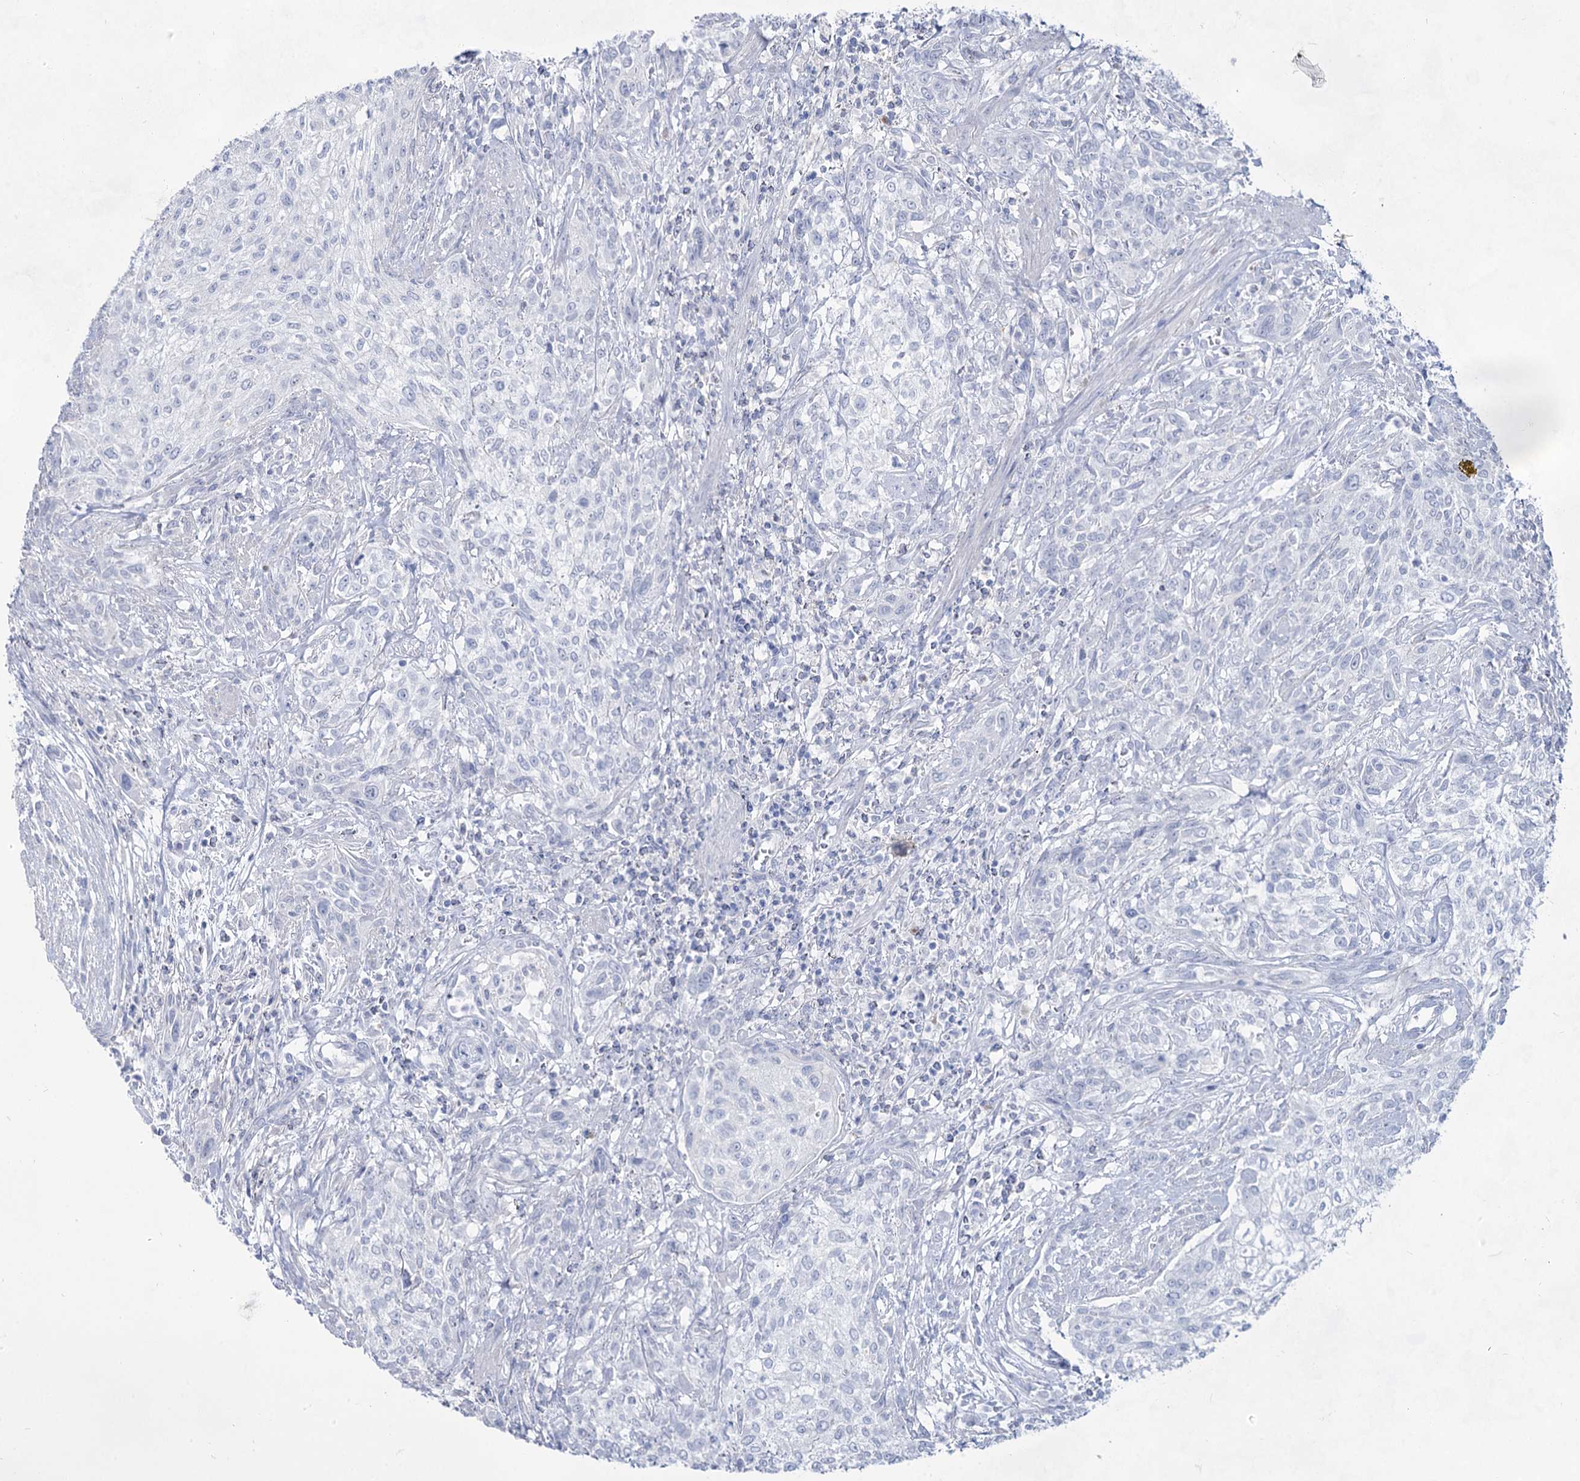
{"staining": {"intensity": "negative", "quantity": "none", "location": "none"}, "tissue": "urothelial cancer", "cell_type": "Tumor cells", "image_type": "cancer", "snomed": [{"axis": "morphology", "description": "Normal tissue, NOS"}, {"axis": "morphology", "description": "Urothelial carcinoma, NOS"}, {"axis": "topography", "description": "Urinary bladder"}, {"axis": "topography", "description": "Peripheral nerve tissue"}], "caption": "The micrograph displays no staining of tumor cells in urothelial cancer.", "gene": "ACRV1", "patient": {"sex": "male", "age": 35}}